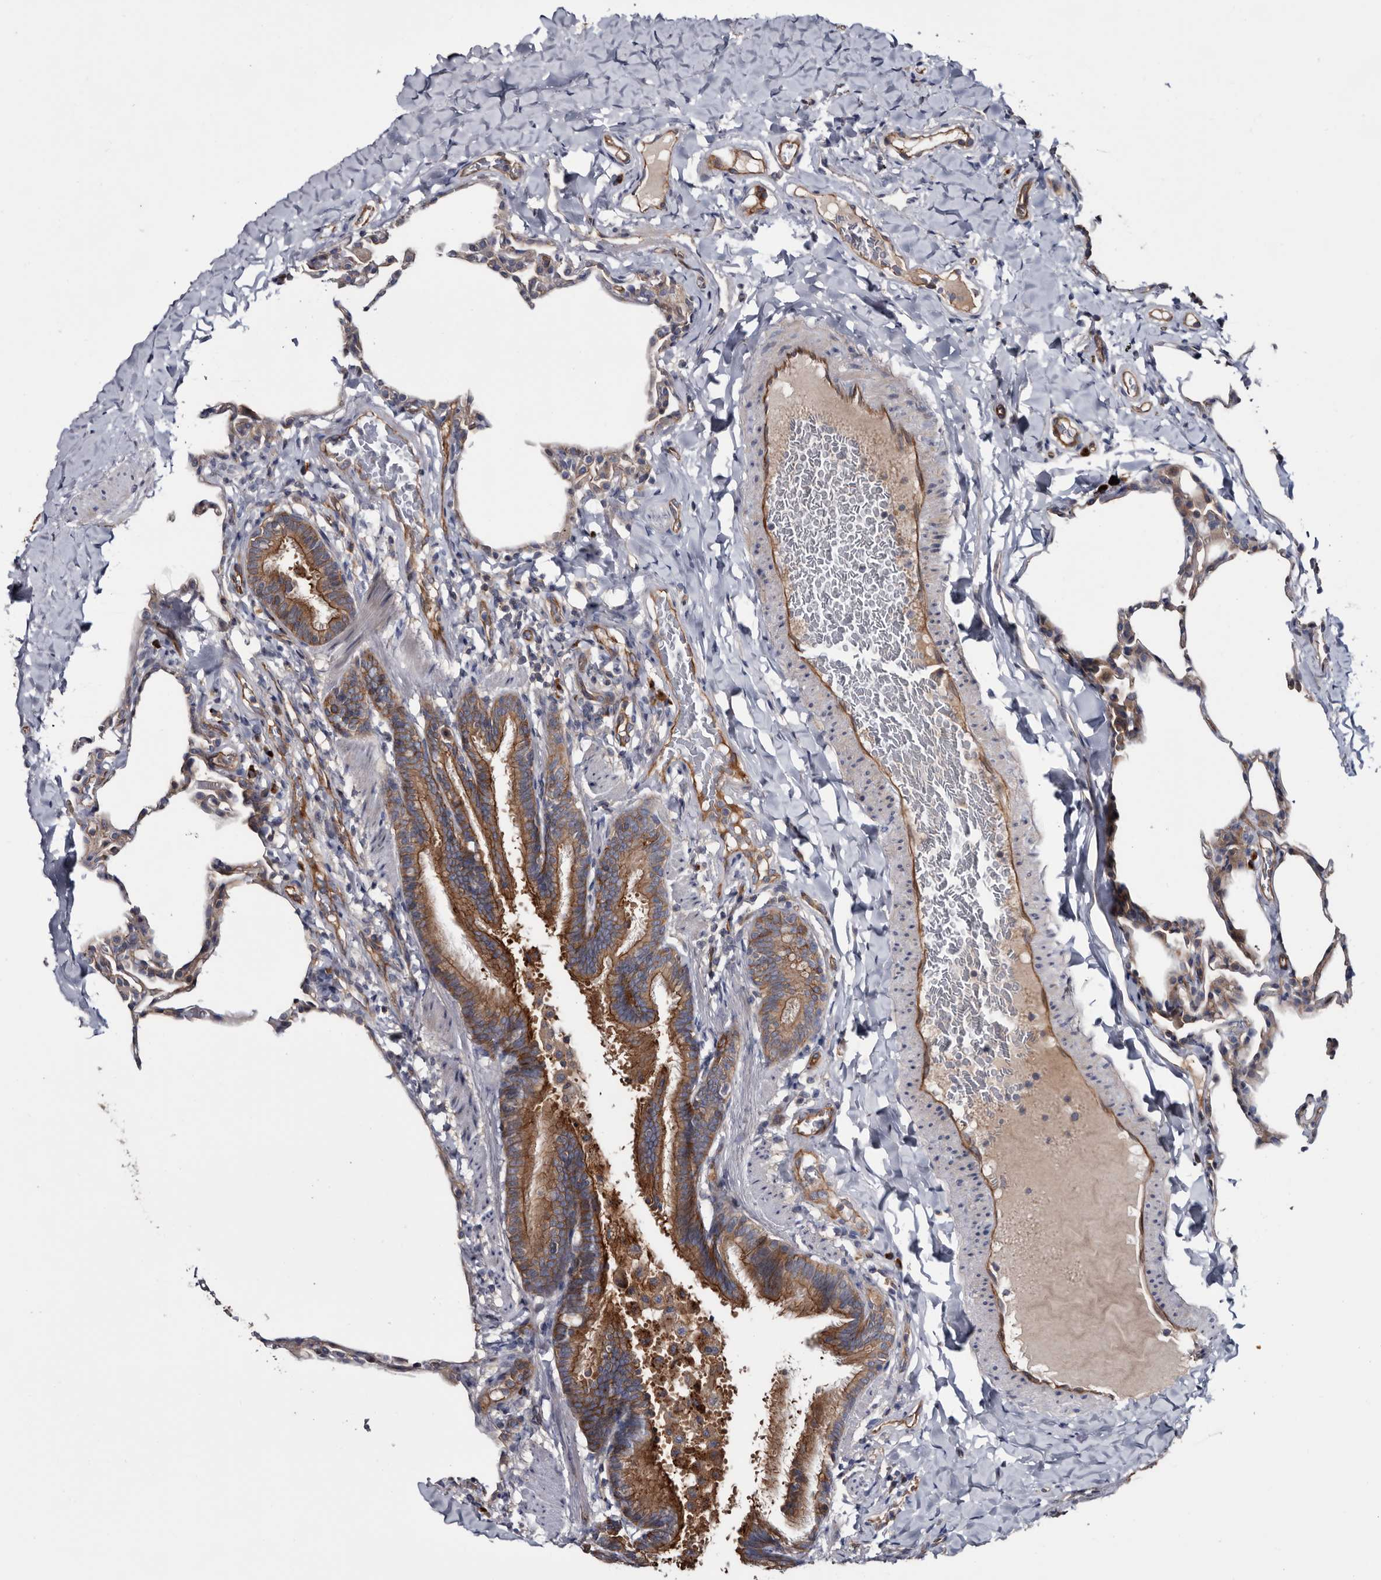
{"staining": {"intensity": "moderate", "quantity": "<25%", "location": "cytoplasmic/membranous"}, "tissue": "lung", "cell_type": "Alveolar cells", "image_type": "normal", "snomed": [{"axis": "morphology", "description": "Normal tissue, NOS"}, {"axis": "topography", "description": "Lung"}], "caption": "Protein expression analysis of unremarkable human lung reveals moderate cytoplasmic/membranous positivity in about <25% of alveolar cells.", "gene": "TSPAN17", "patient": {"sex": "male", "age": 20}}